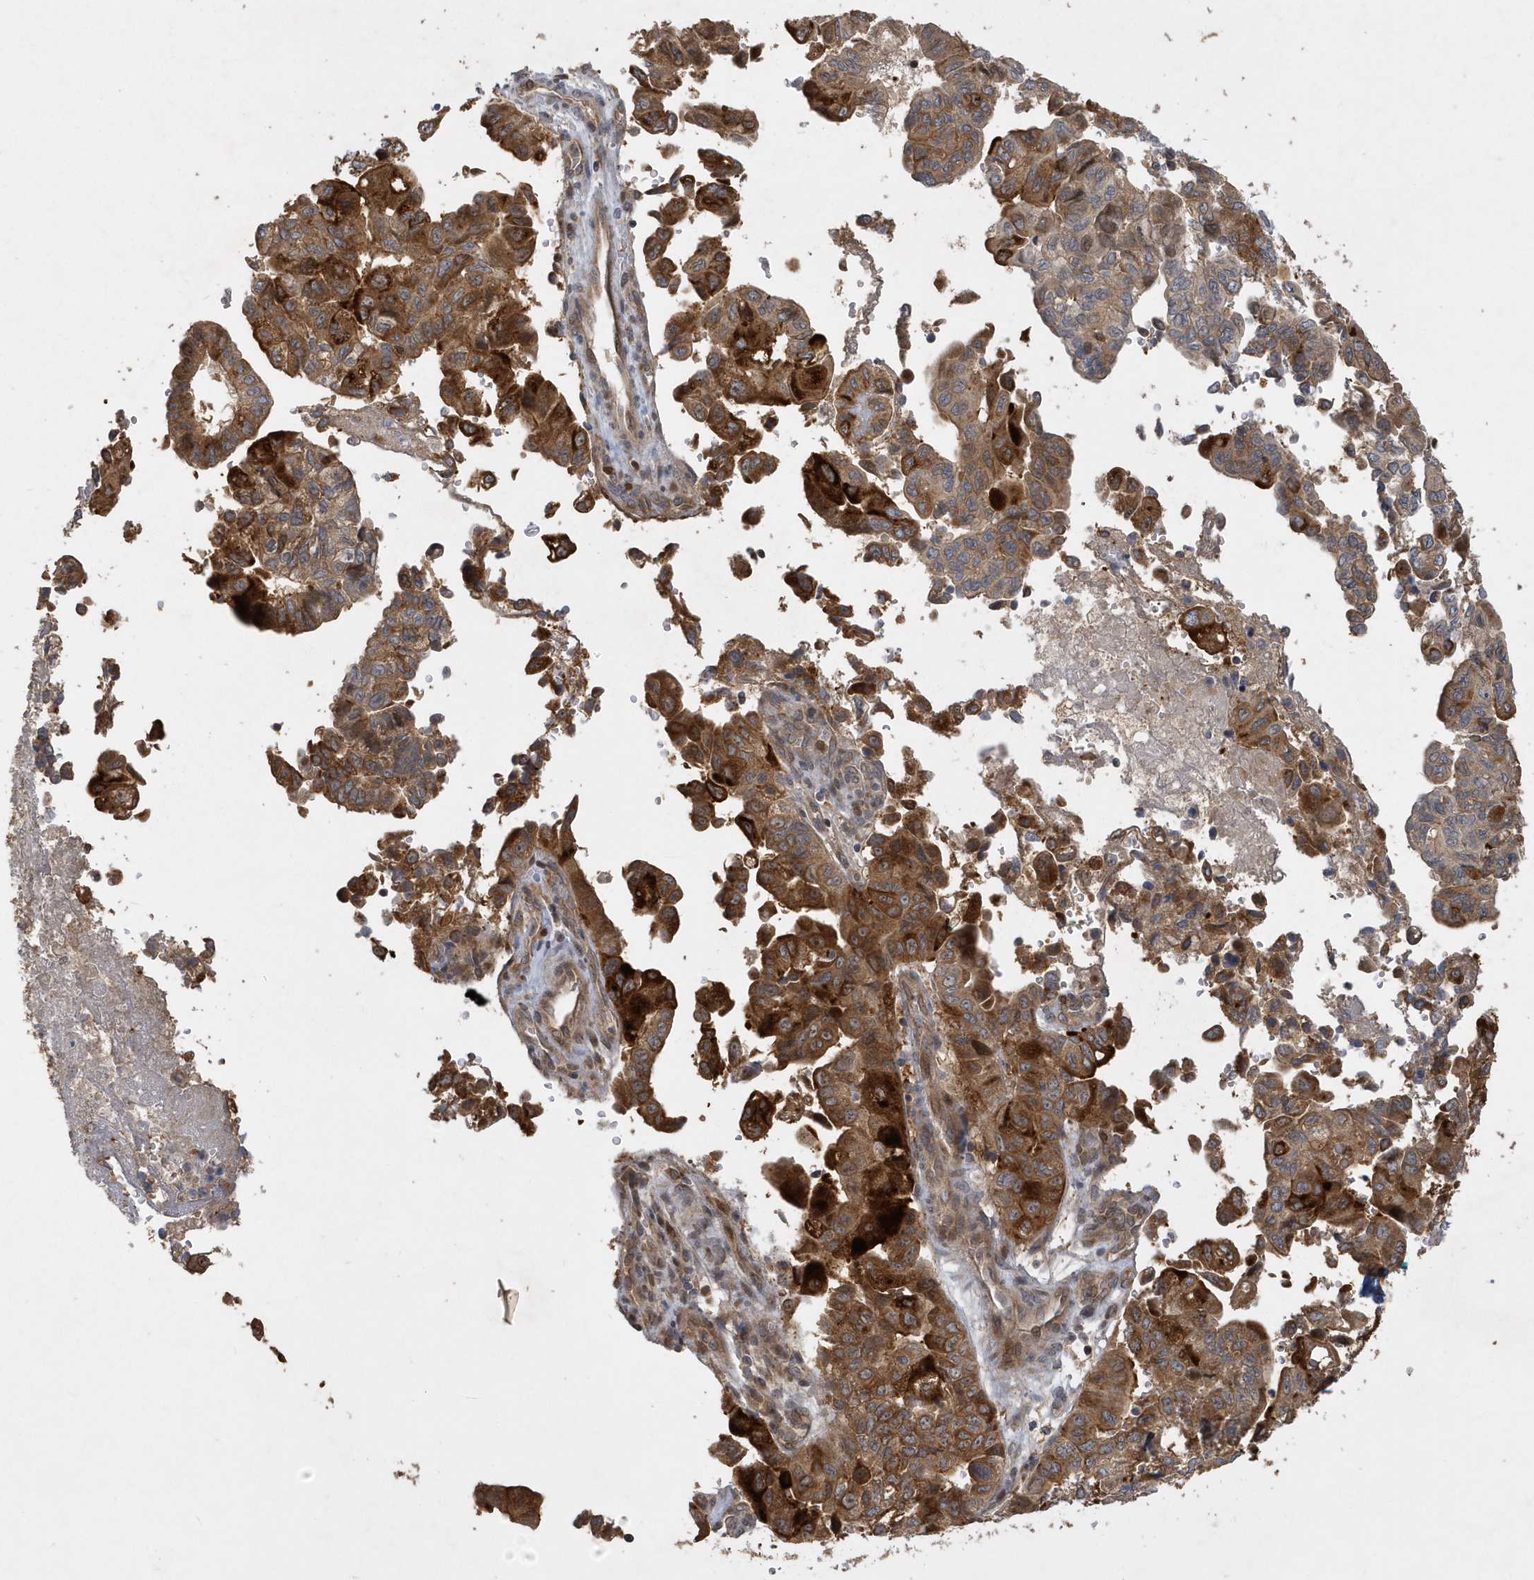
{"staining": {"intensity": "strong", "quantity": ">75%", "location": "cytoplasmic/membranous"}, "tissue": "pancreatic cancer", "cell_type": "Tumor cells", "image_type": "cancer", "snomed": [{"axis": "morphology", "description": "Adenocarcinoma, NOS"}, {"axis": "topography", "description": "Pancreas"}], "caption": "About >75% of tumor cells in human pancreatic adenocarcinoma show strong cytoplasmic/membranous protein expression as visualized by brown immunohistochemical staining.", "gene": "TRAIP", "patient": {"sex": "male", "age": 51}}